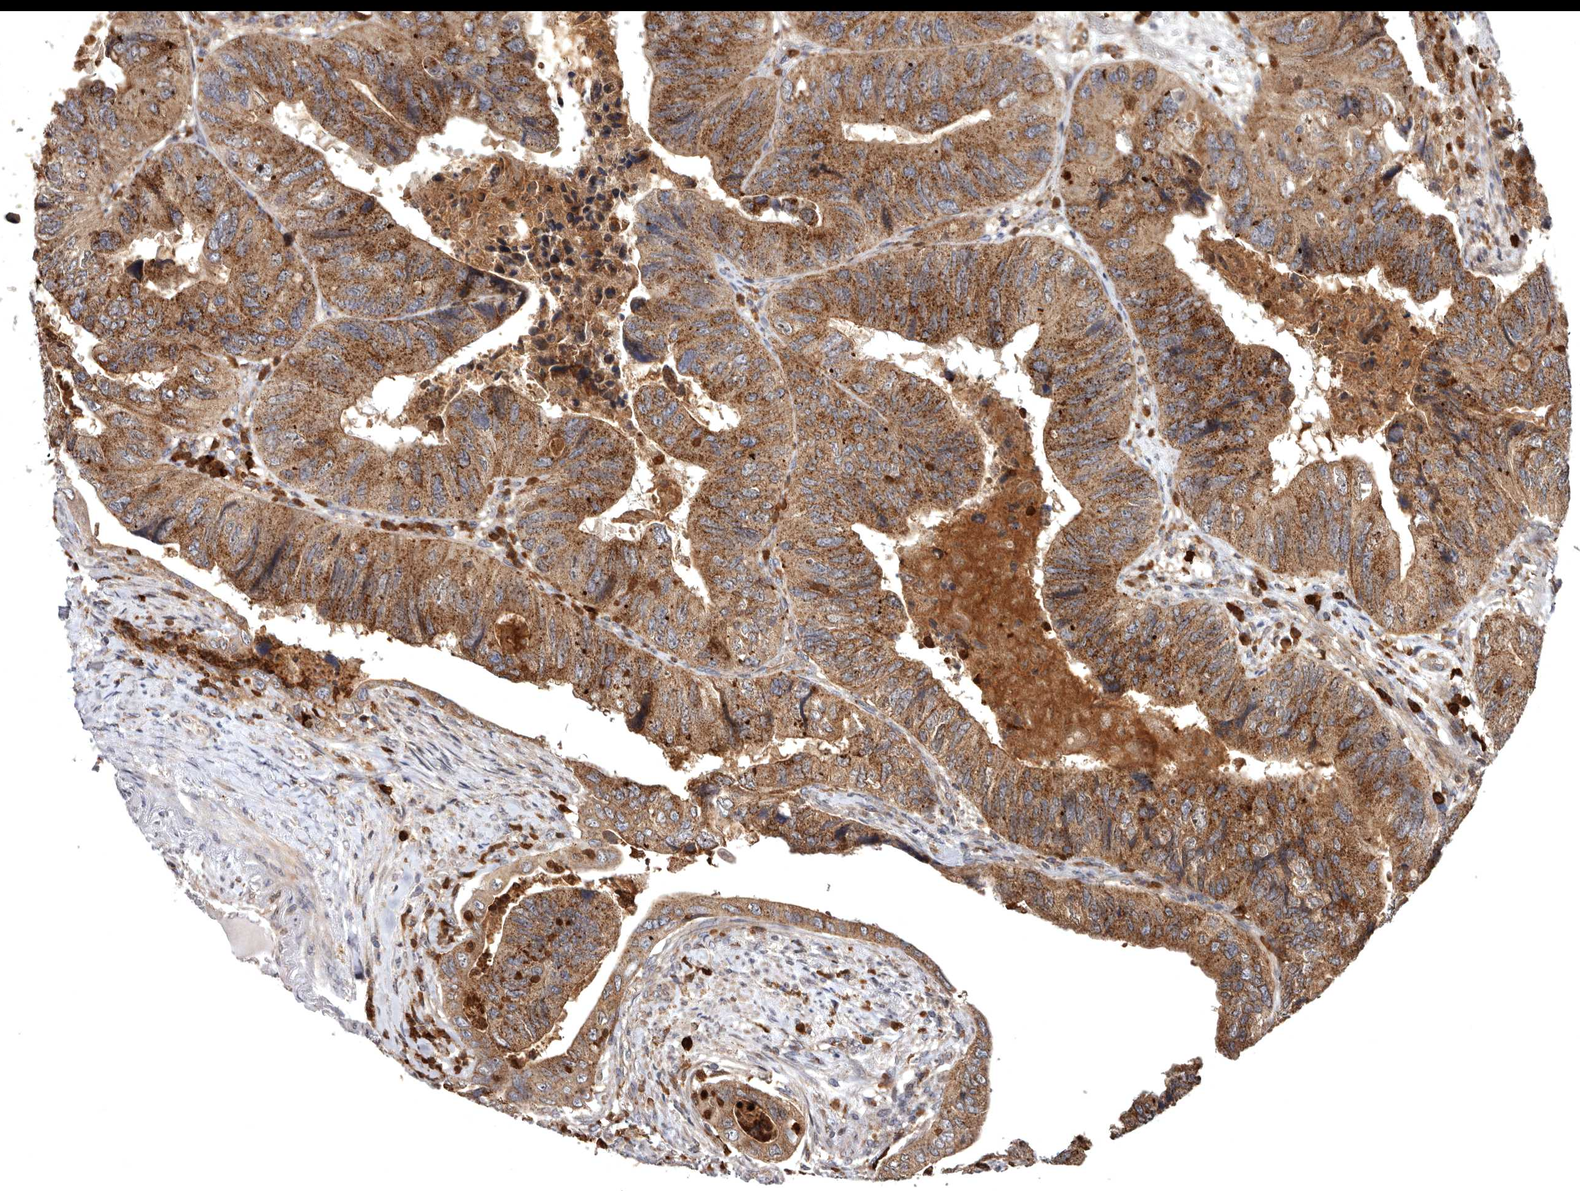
{"staining": {"intensity": "moderate", "quantity": ">75%", "location": "cytoplasmic/membranous"}, "tissue": "colorectal cancer", "cell_type": "Tumor cells", "image_type": "cancer", "snomed": [{"axis": "morphology", "description": "Adenocarcinoma, NOS"}, {"axis": "topography", "description": "Rectum"}], "caption": "This image displays immunohistochemistry staining of human adenocarcinoma (colorectal), with medium moderate cytoplasmic/membranous staining in approximately >75% of tumor cells.", "gene": "FGFR4", "patient": {"sex": "male", "age": 63}}